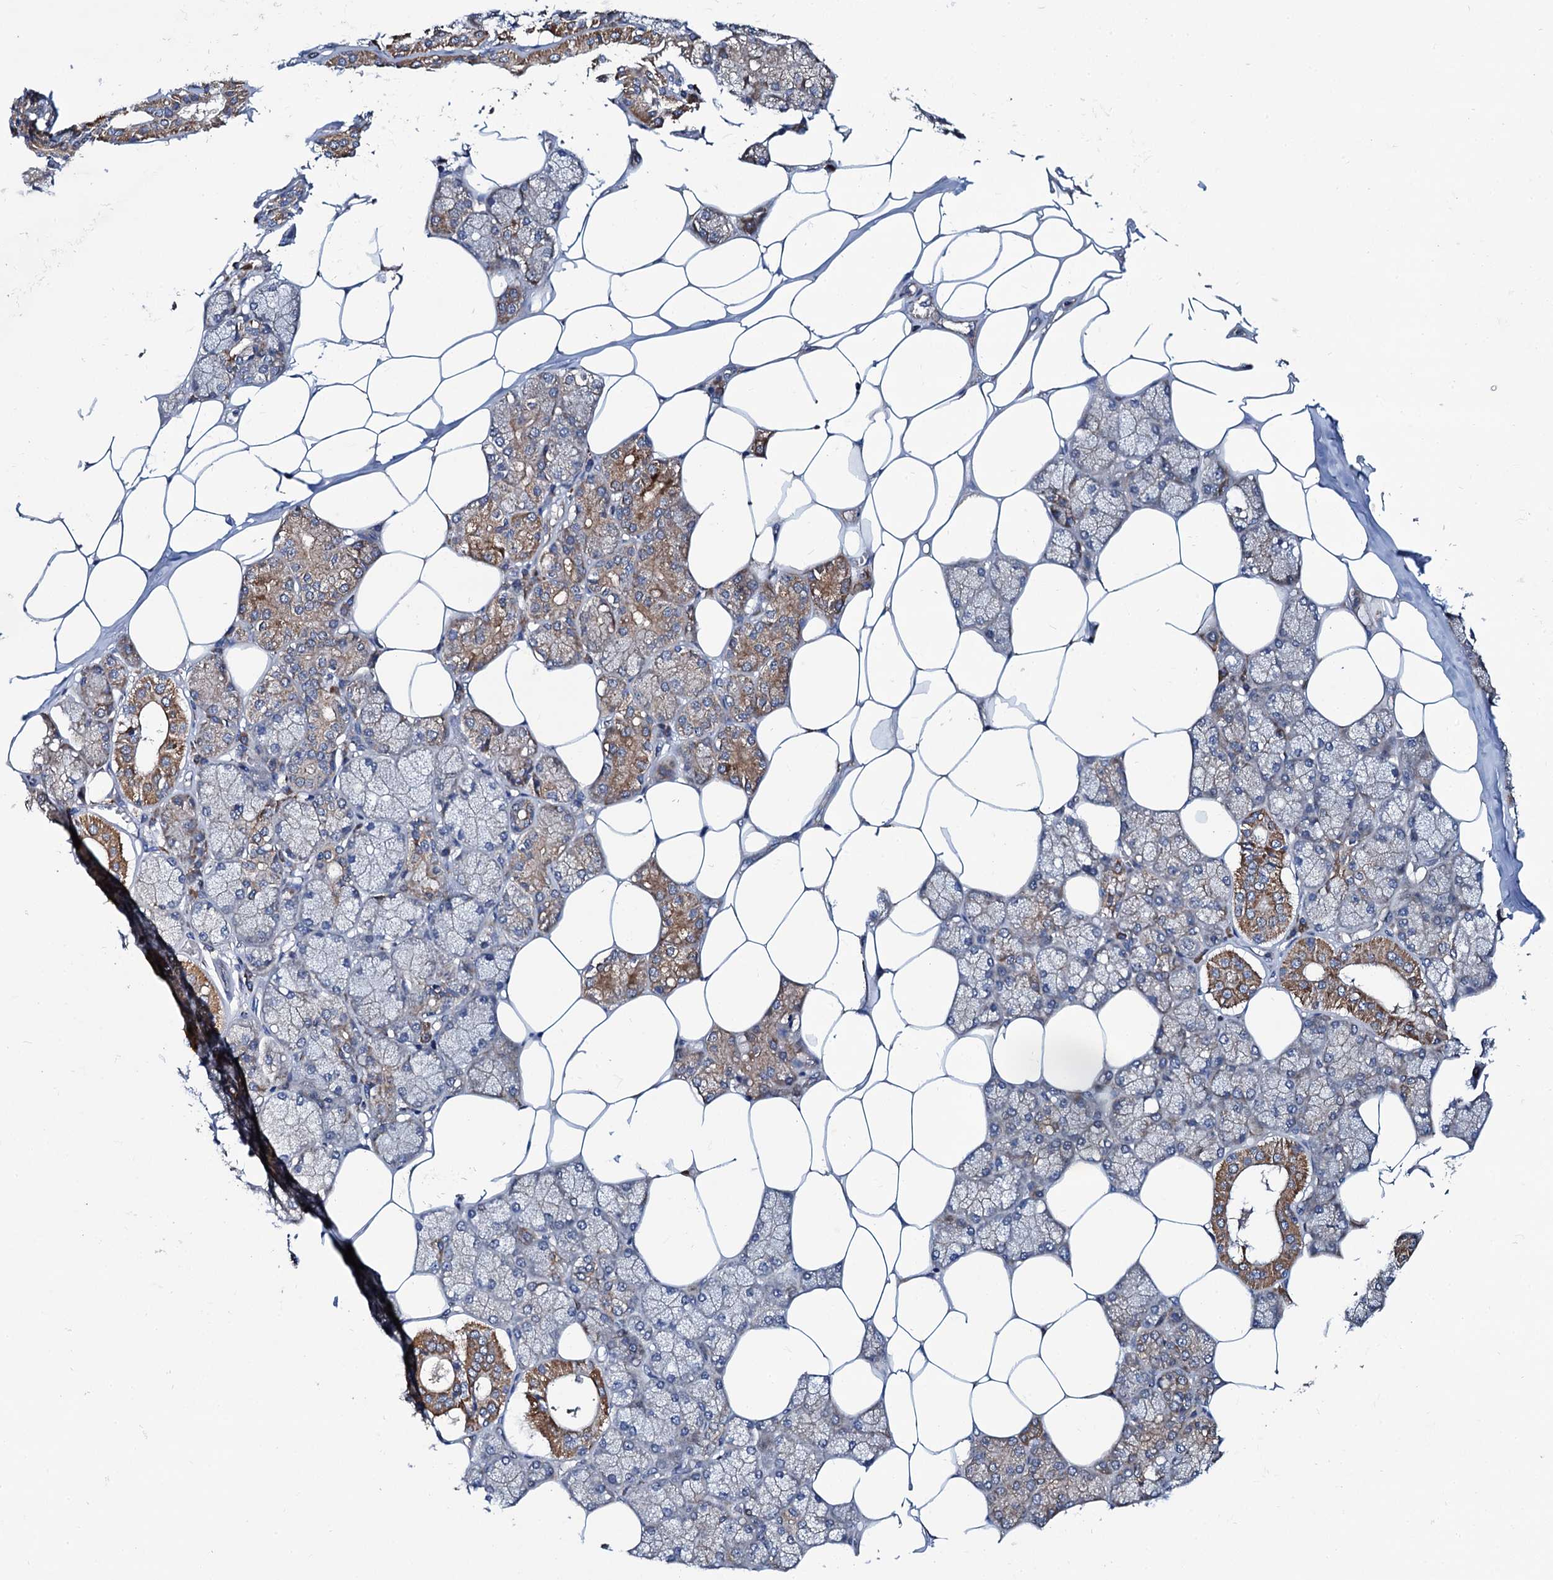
{"staining": {"intensity": "moderate", "quantity": "25%-75%", "location": "cytoplasmic/membranous"}, "tissue": "salivary gland", "cell_type": "Glandular cells", "image_type": "normal", "snomed": [{"axis": "morphology", "description": "Normal tissue, NOS"}, {"axis": "topography", "description": "Salivary gland"}], "caption": "Immunohistochemistry (DAB) staining of unremarkable salivary gland exhibits moderate cytoplasmic/membranous protein expression in approximately 25%-75% of glandular cells.", "gene": "NEK1", "patient": {"sex": "male", "age": 62}}